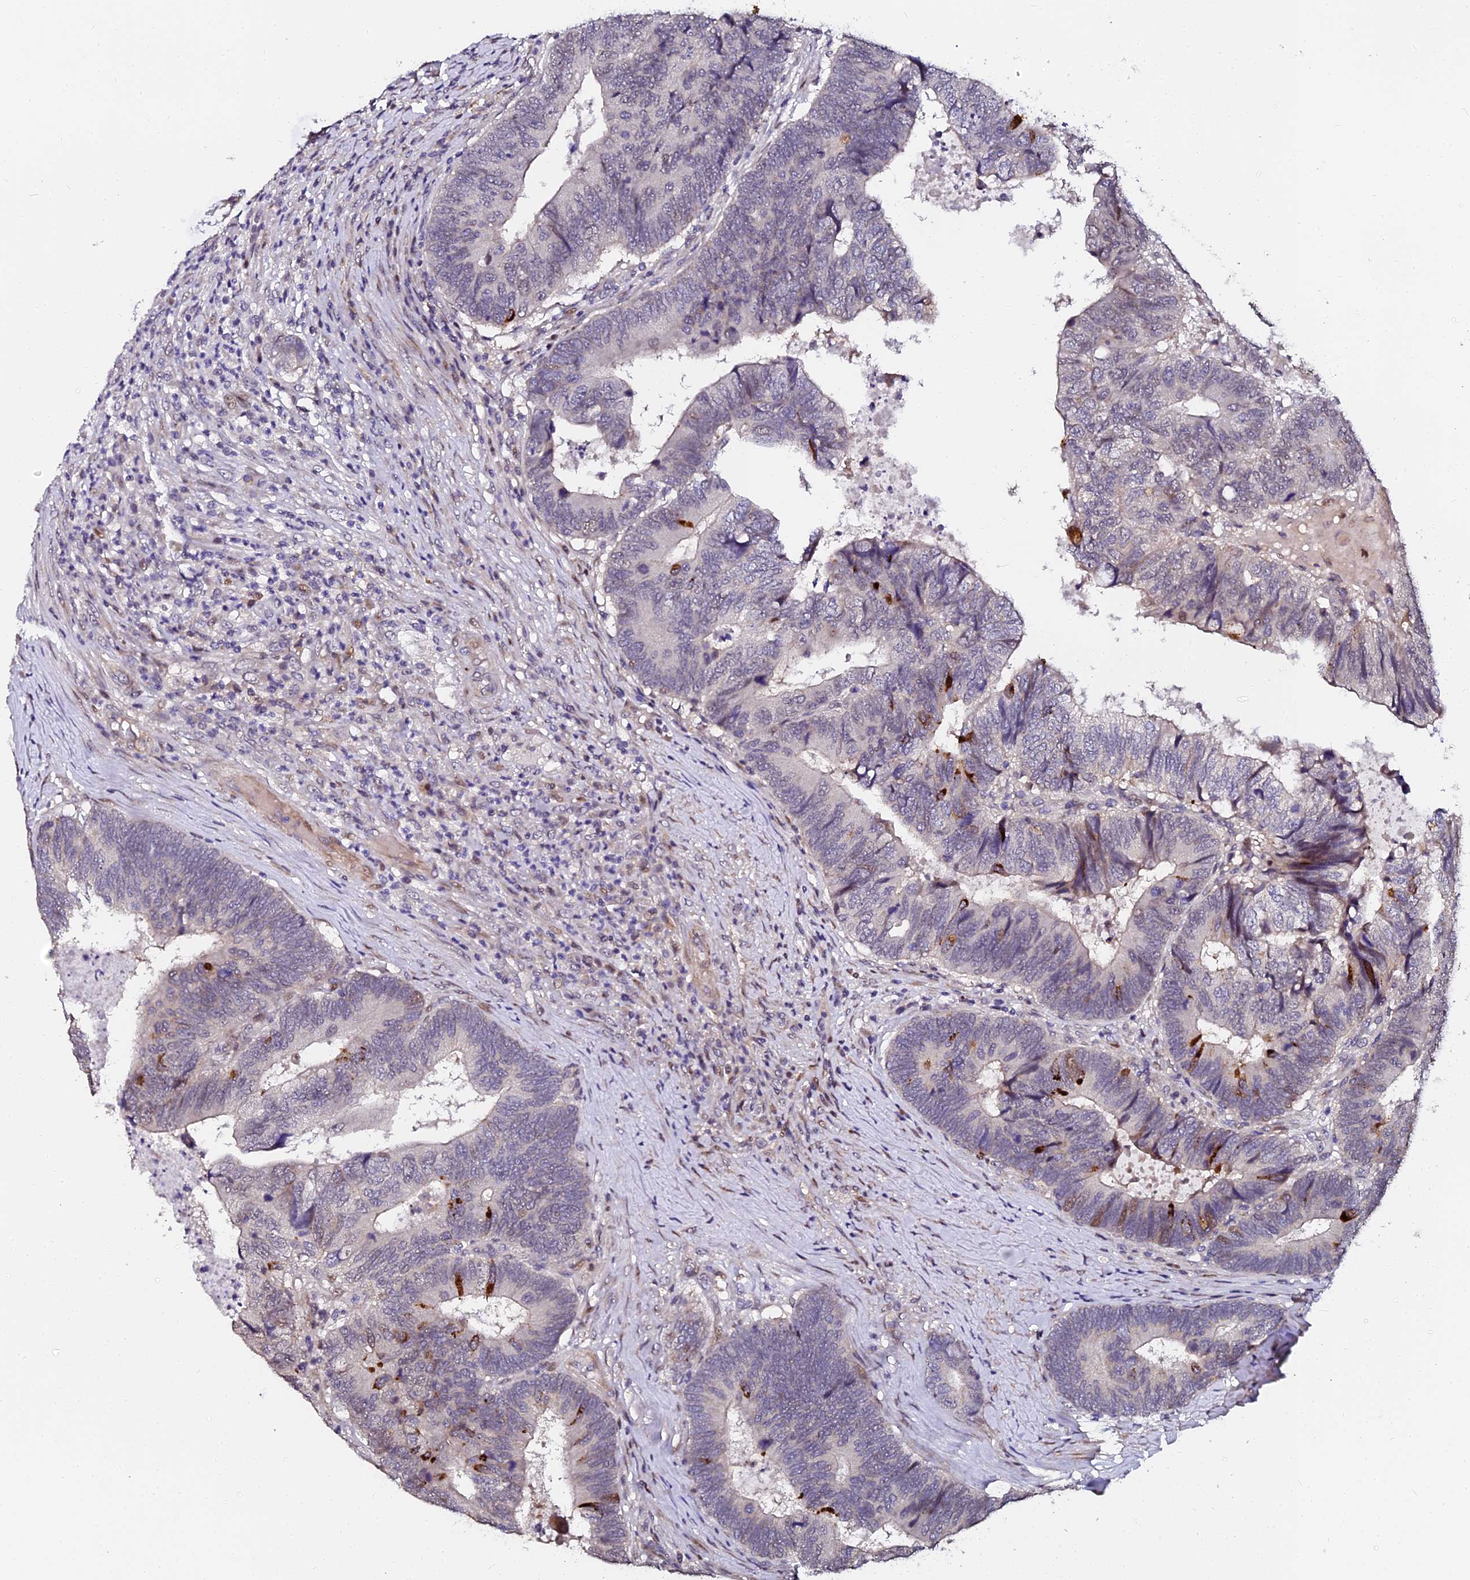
{"staining": {"intensity": "negative", "quantity": "none", "location": "none"}, "tissue": "colorectal cancer", "cell_type": "Tumor cells", "image_type": "cancer", "snomed": [{"axis": "morphology", "description": "Adenocarcinoma, NOS"}, {"axis": "topography", "description": "Colon"}], "caption": "Tumor cells show no significant protein staining in colorectal cancer.", "gene": "GPN3", "patient": {"sex": "female", "age": 67}}